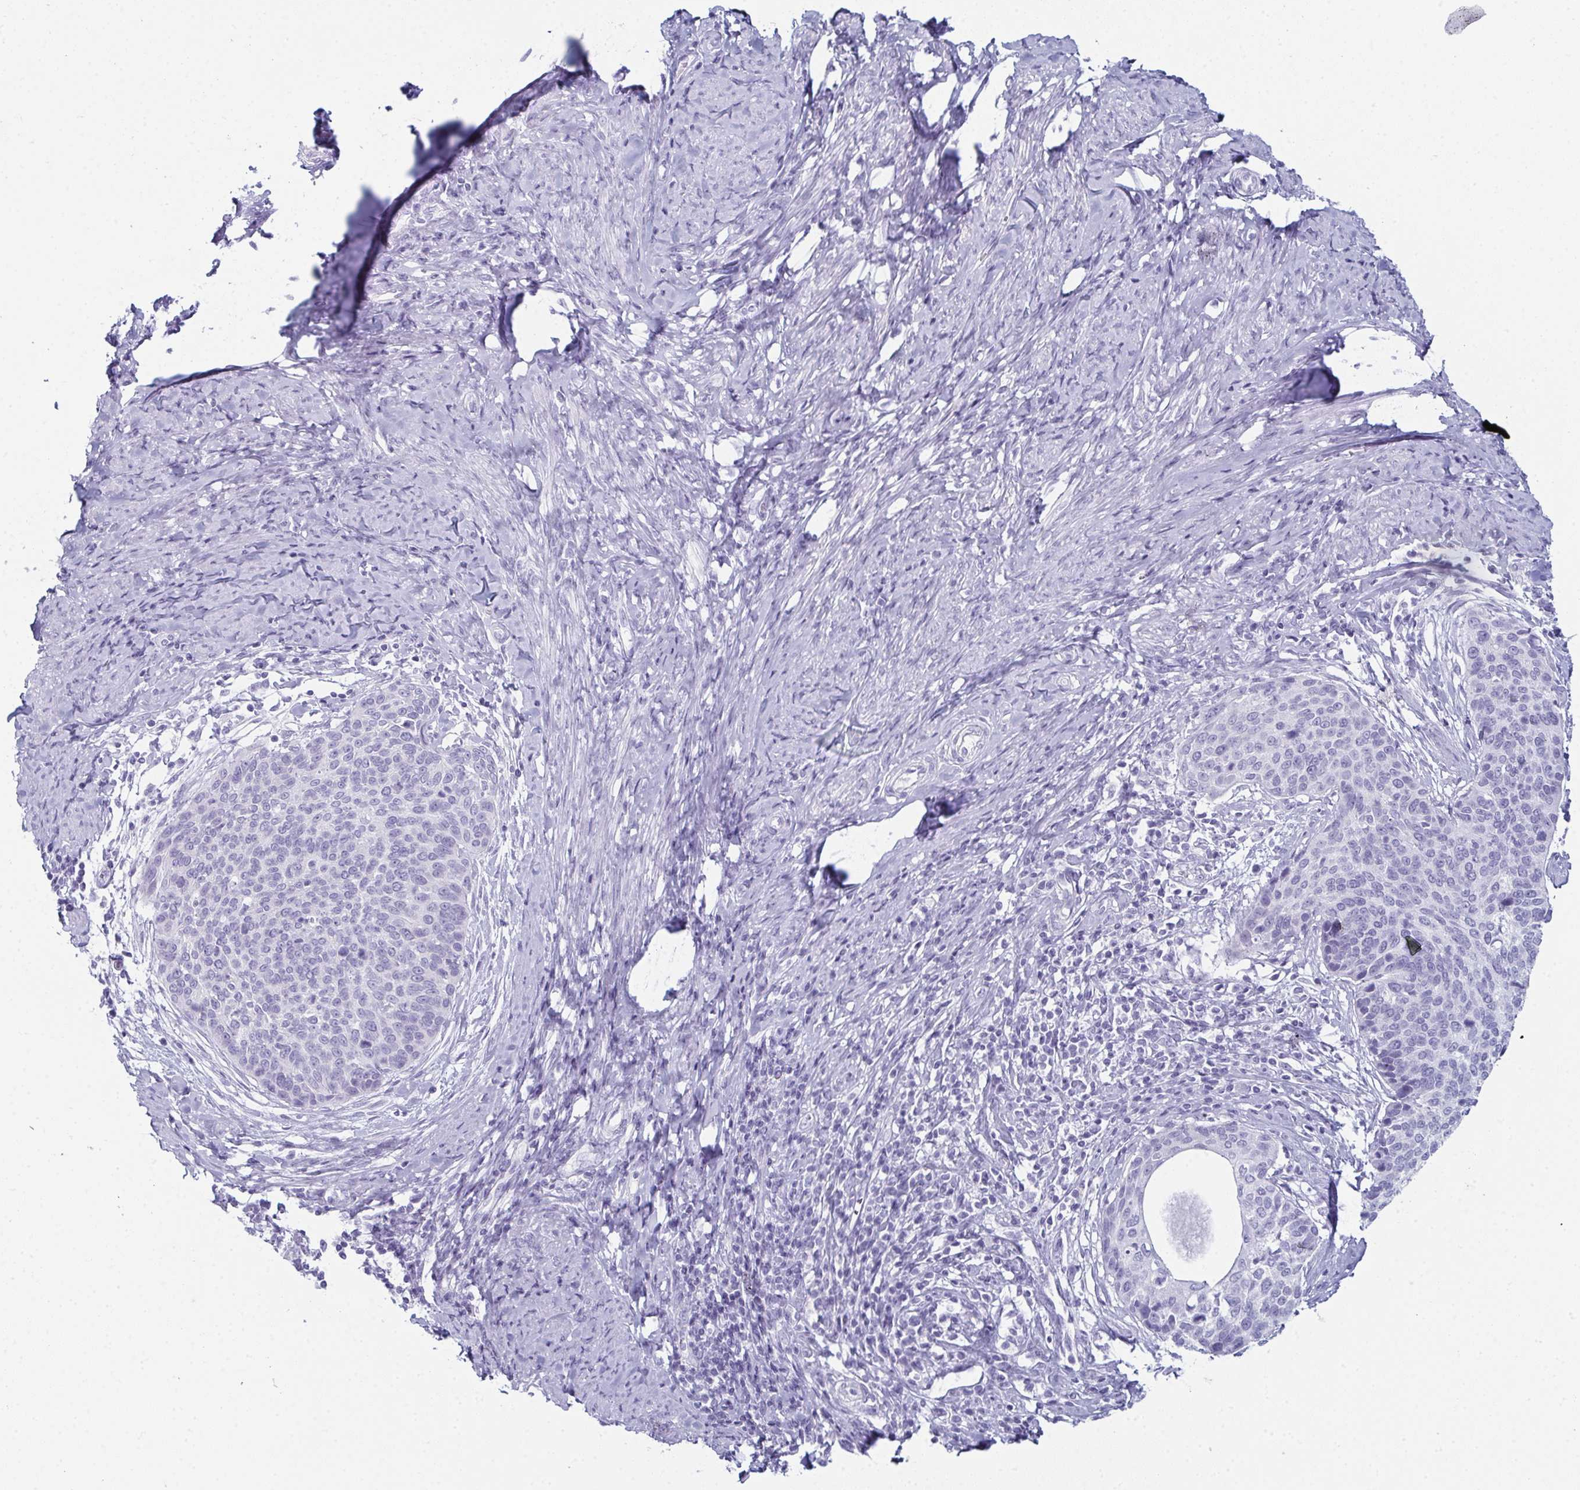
{"staining": {"intensity": "negative", "quantity": "none", "location": "none"}, "tissue": "cervical cancer", "cell_type": "Tumor cells", "image_type": "cancer", "snomed": [{"axis": "morphology", "description": "Squamous cell carcinoma, NOS"}, {"axis": "topography", "description": "Cervix"}], "caption": "High power microscopy photomicrograph of an immunohistochemistry (IHC) micrograph of squamous cell carcinoma (cervical), revealing no significant staining in tumor cells.", "gene": "ENKUR", "patient": {"sex": "female", "age": 69}}